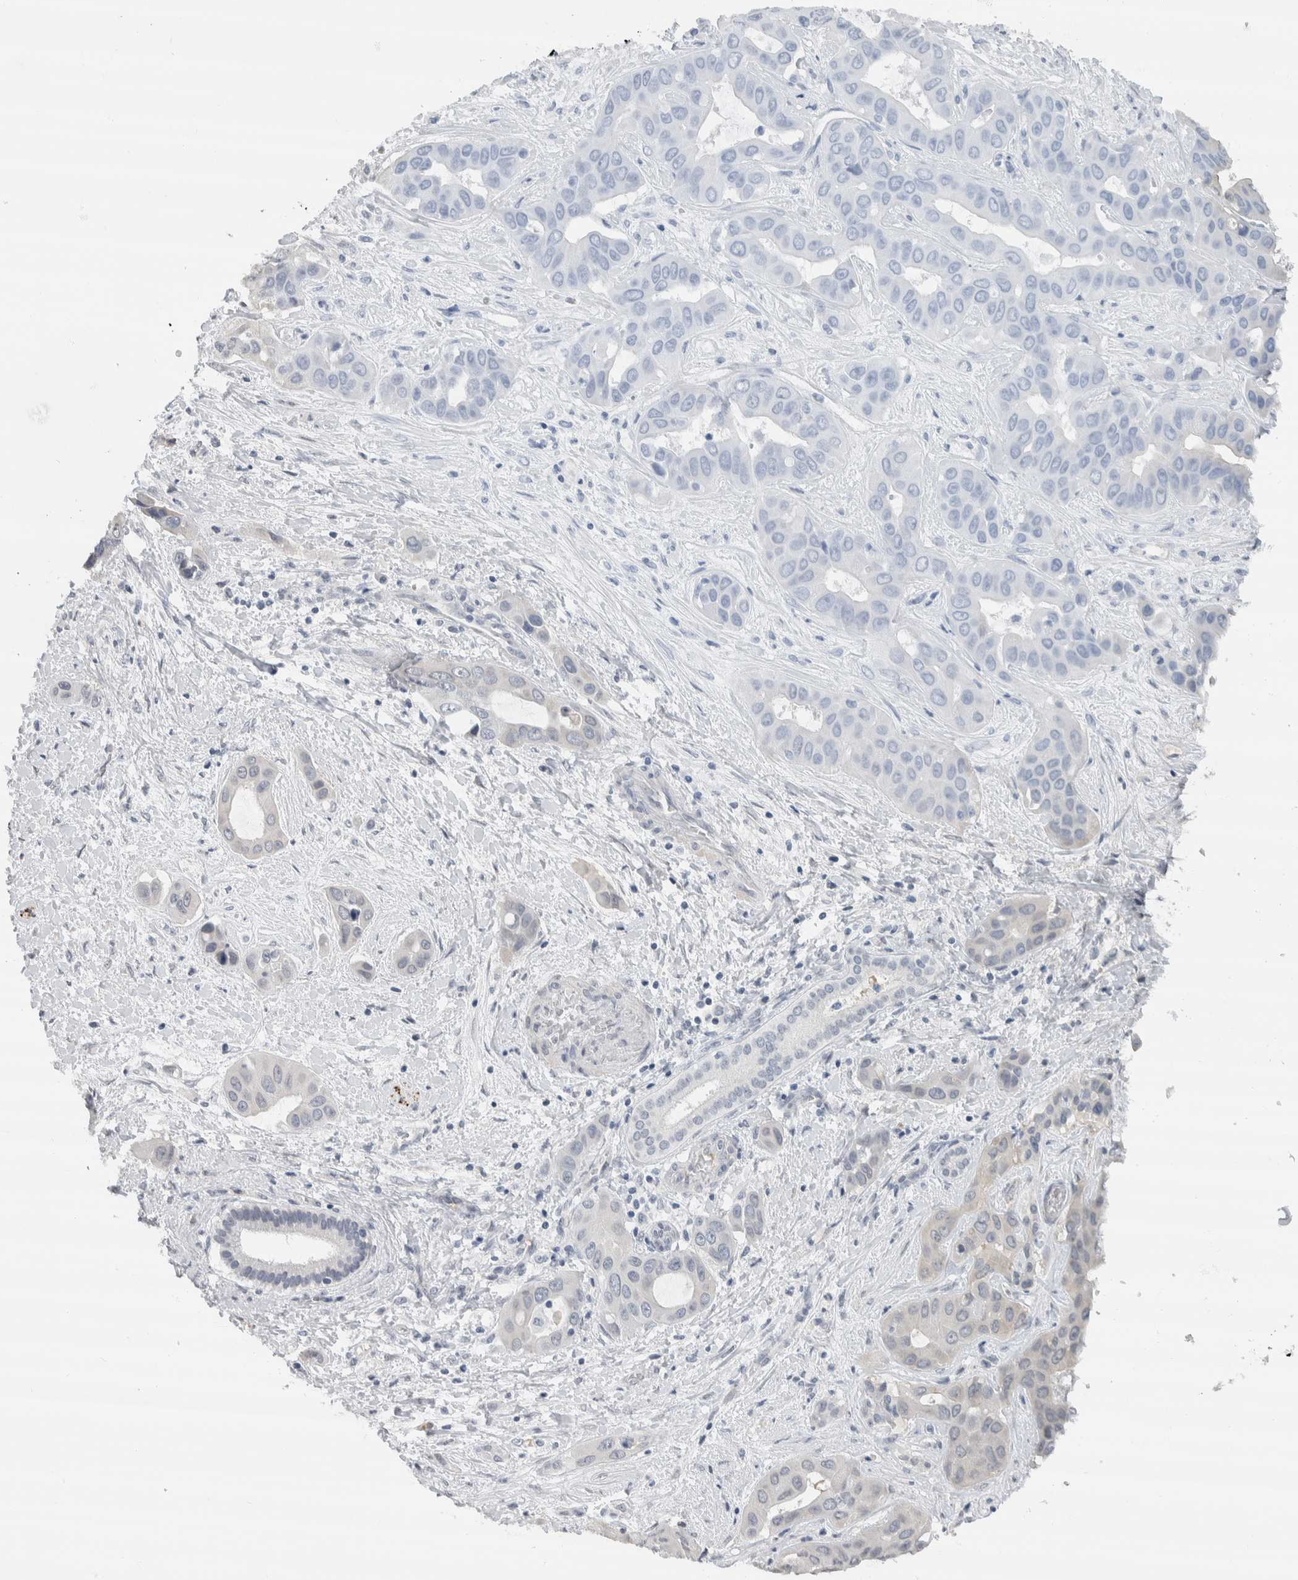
{"staining": {"intensity": "negative", "quantity": "none", "location": "none"}, "tissue": "liver cancer", "cell_type": "Tumor cells", "image_type": "cancer", "snomed": [{"axis": "morphology", "description": "Cholangiocarcinoma"}, {"axis": "topography", "description": "Liver"}], "caption": "Tumor cells are negative for protein expression in human liver cancer (cholangiocarcinoma).", "gene": "NEFM", "patient": {"sex": "female", "age": 52}}